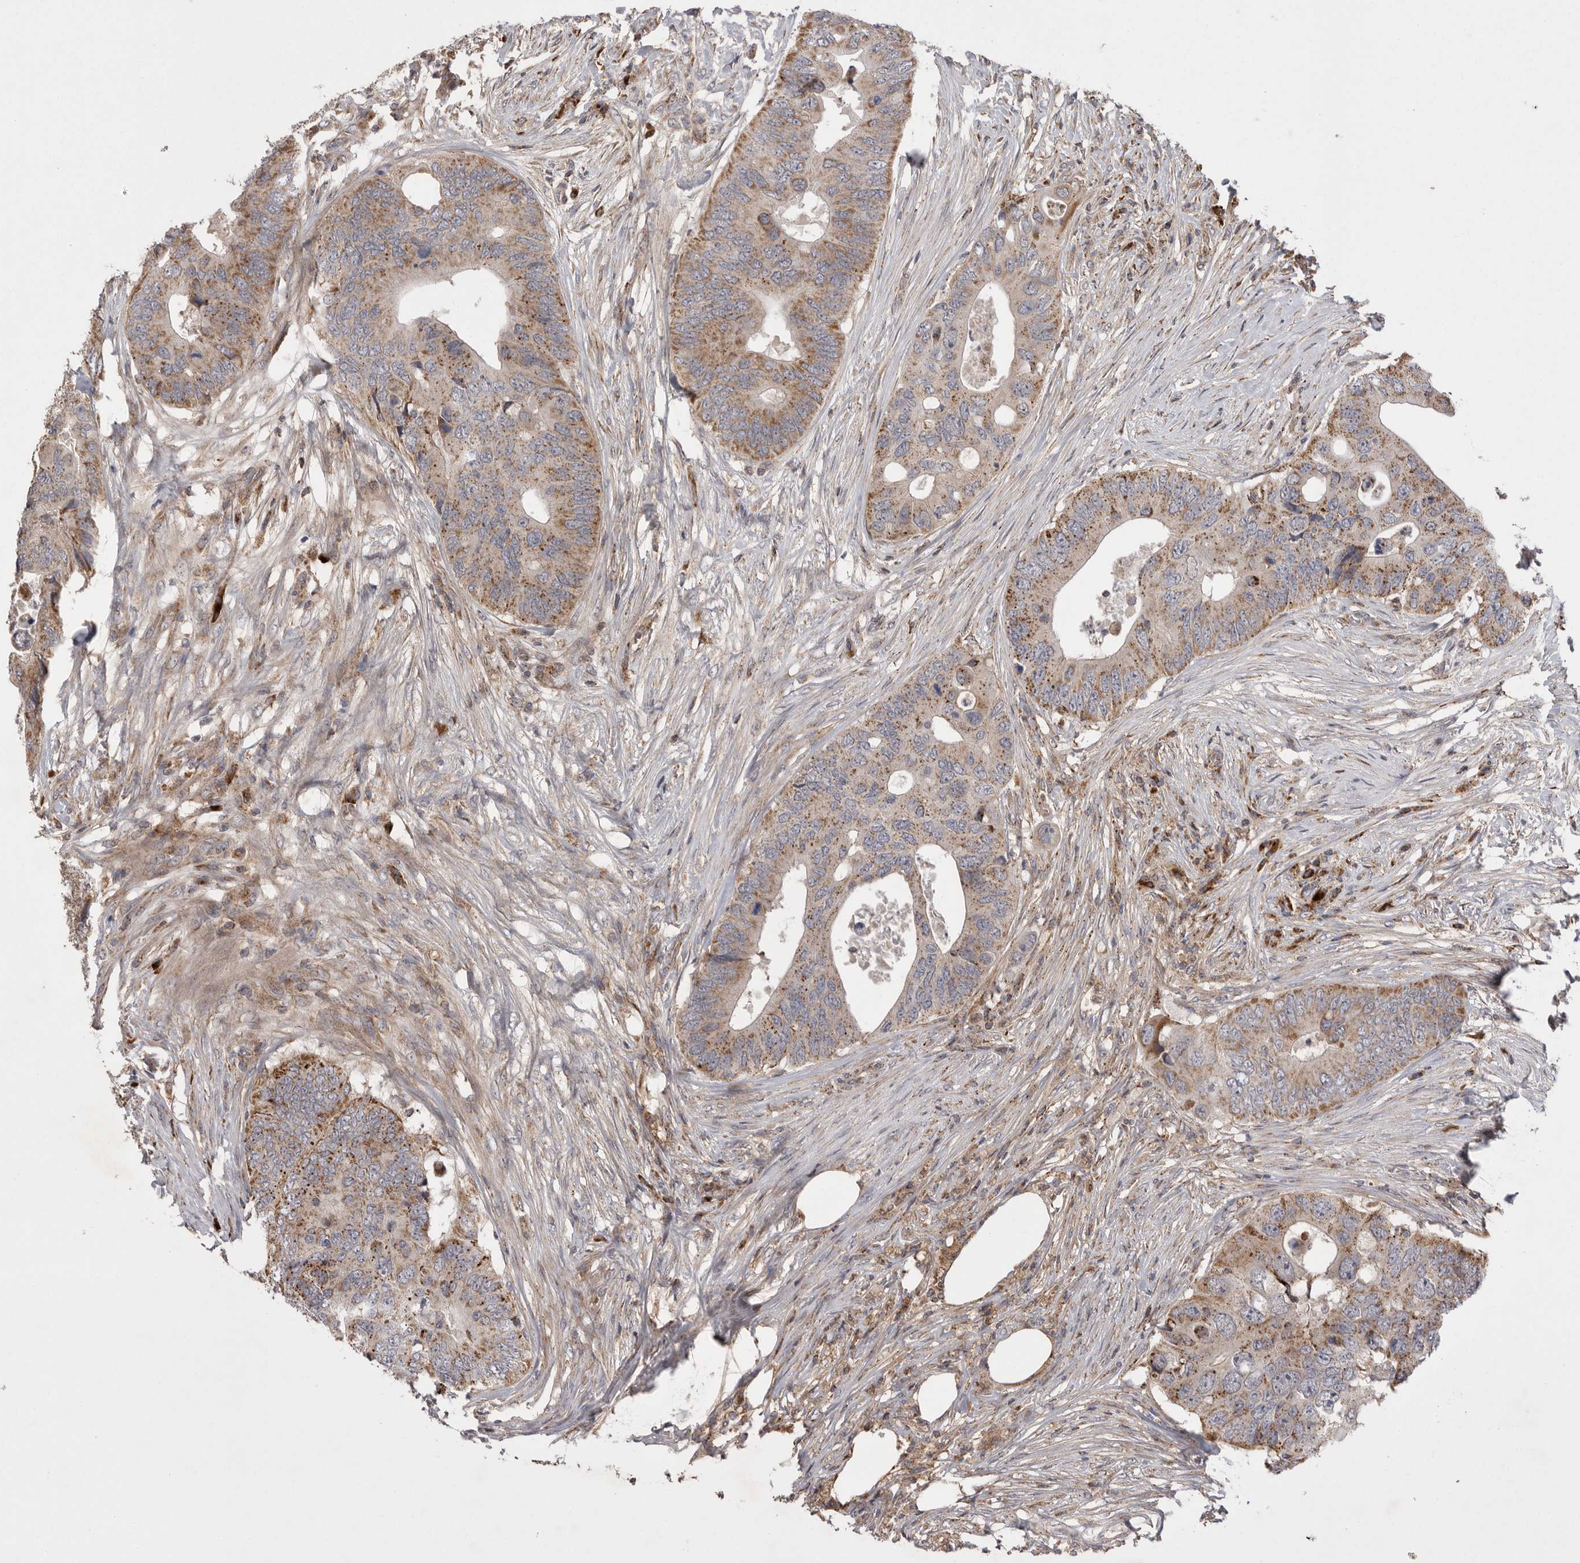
{"staining": {"intensity": "moderate", "quantity": ">75%", "location": "cytoplasmic/membranous"}, "tissue": "colorectal cancer", "cell_type": "Tumor cells", "image_type": "cancer", "snomed": [{"axis": "morphology", "description": "Adenocarcinoma, NOS"}, {"axis": "topography", "description": "Colon"}], "caption": "A high-resolution micrograph shows immunohistochemistry (IHC) staining of colorectal cancer (adenocarcinoma), which displays moderate cytoplasmic/membranous expression in approximately >75% of tumor cells.", "gene": "KYAT3", "patient": {"sex": "male", "age": 71}}